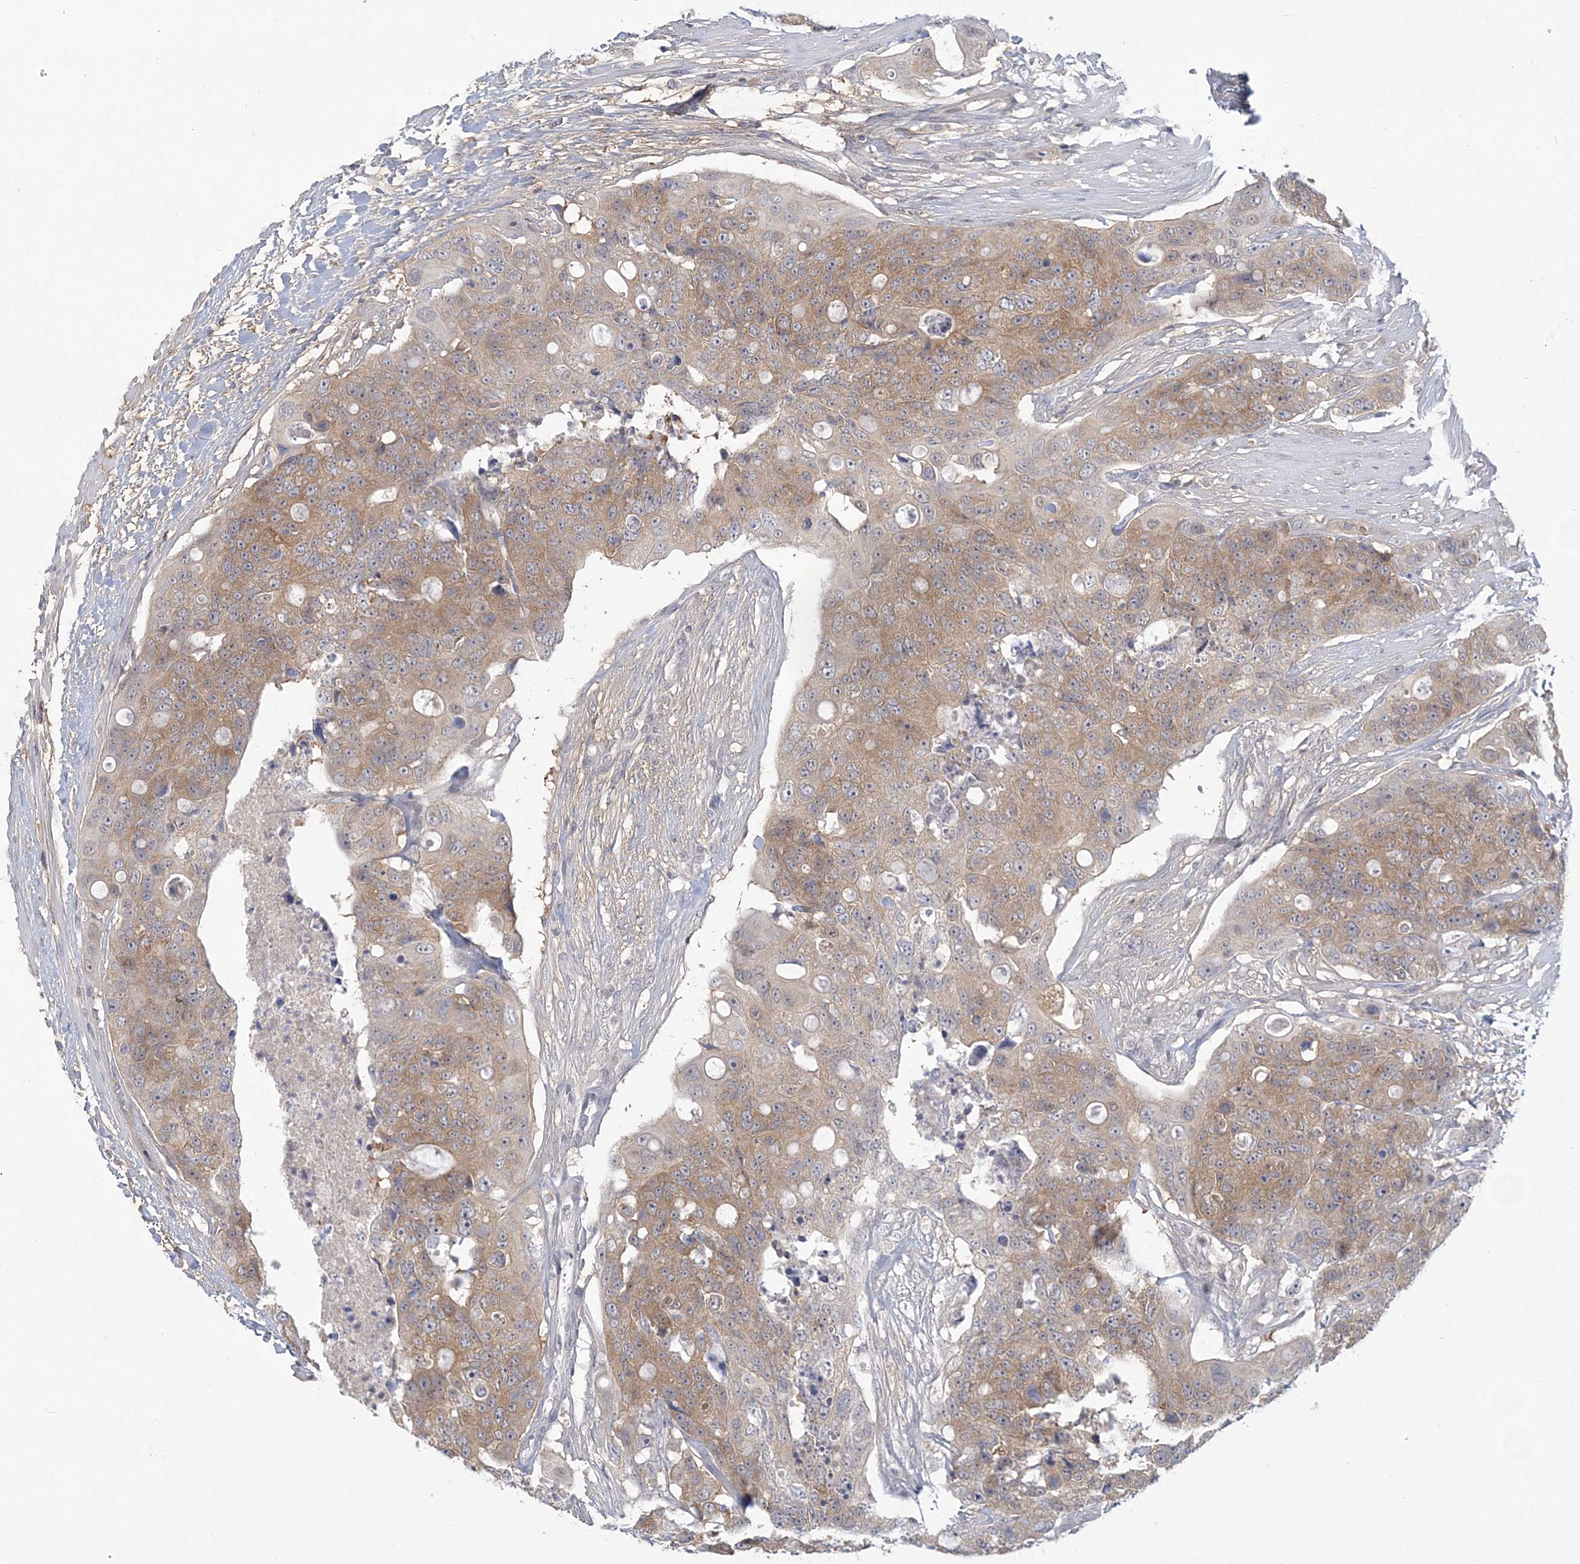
{"staining": {"intensity": "moderate", "quantity": ">75%", "location": "cytoplasmic/membranous"}, "tissue": "colorectal cancer", "cell_type": "Tumor cells", "image_type": "cancer", "snomed": [{"axis": "morphology", "description": "Adenocarcinoma, NOS"}, {"axis": "topography", "description": "Colon"}], "caption": "Adenocarcinoma (colorectal) tissue exhibits moderate cytoplasmic/membranous expression in approximately >75% of tumor cells", "gene": "ANKS1A", "patient": {"sex": "female", "age": 57}}